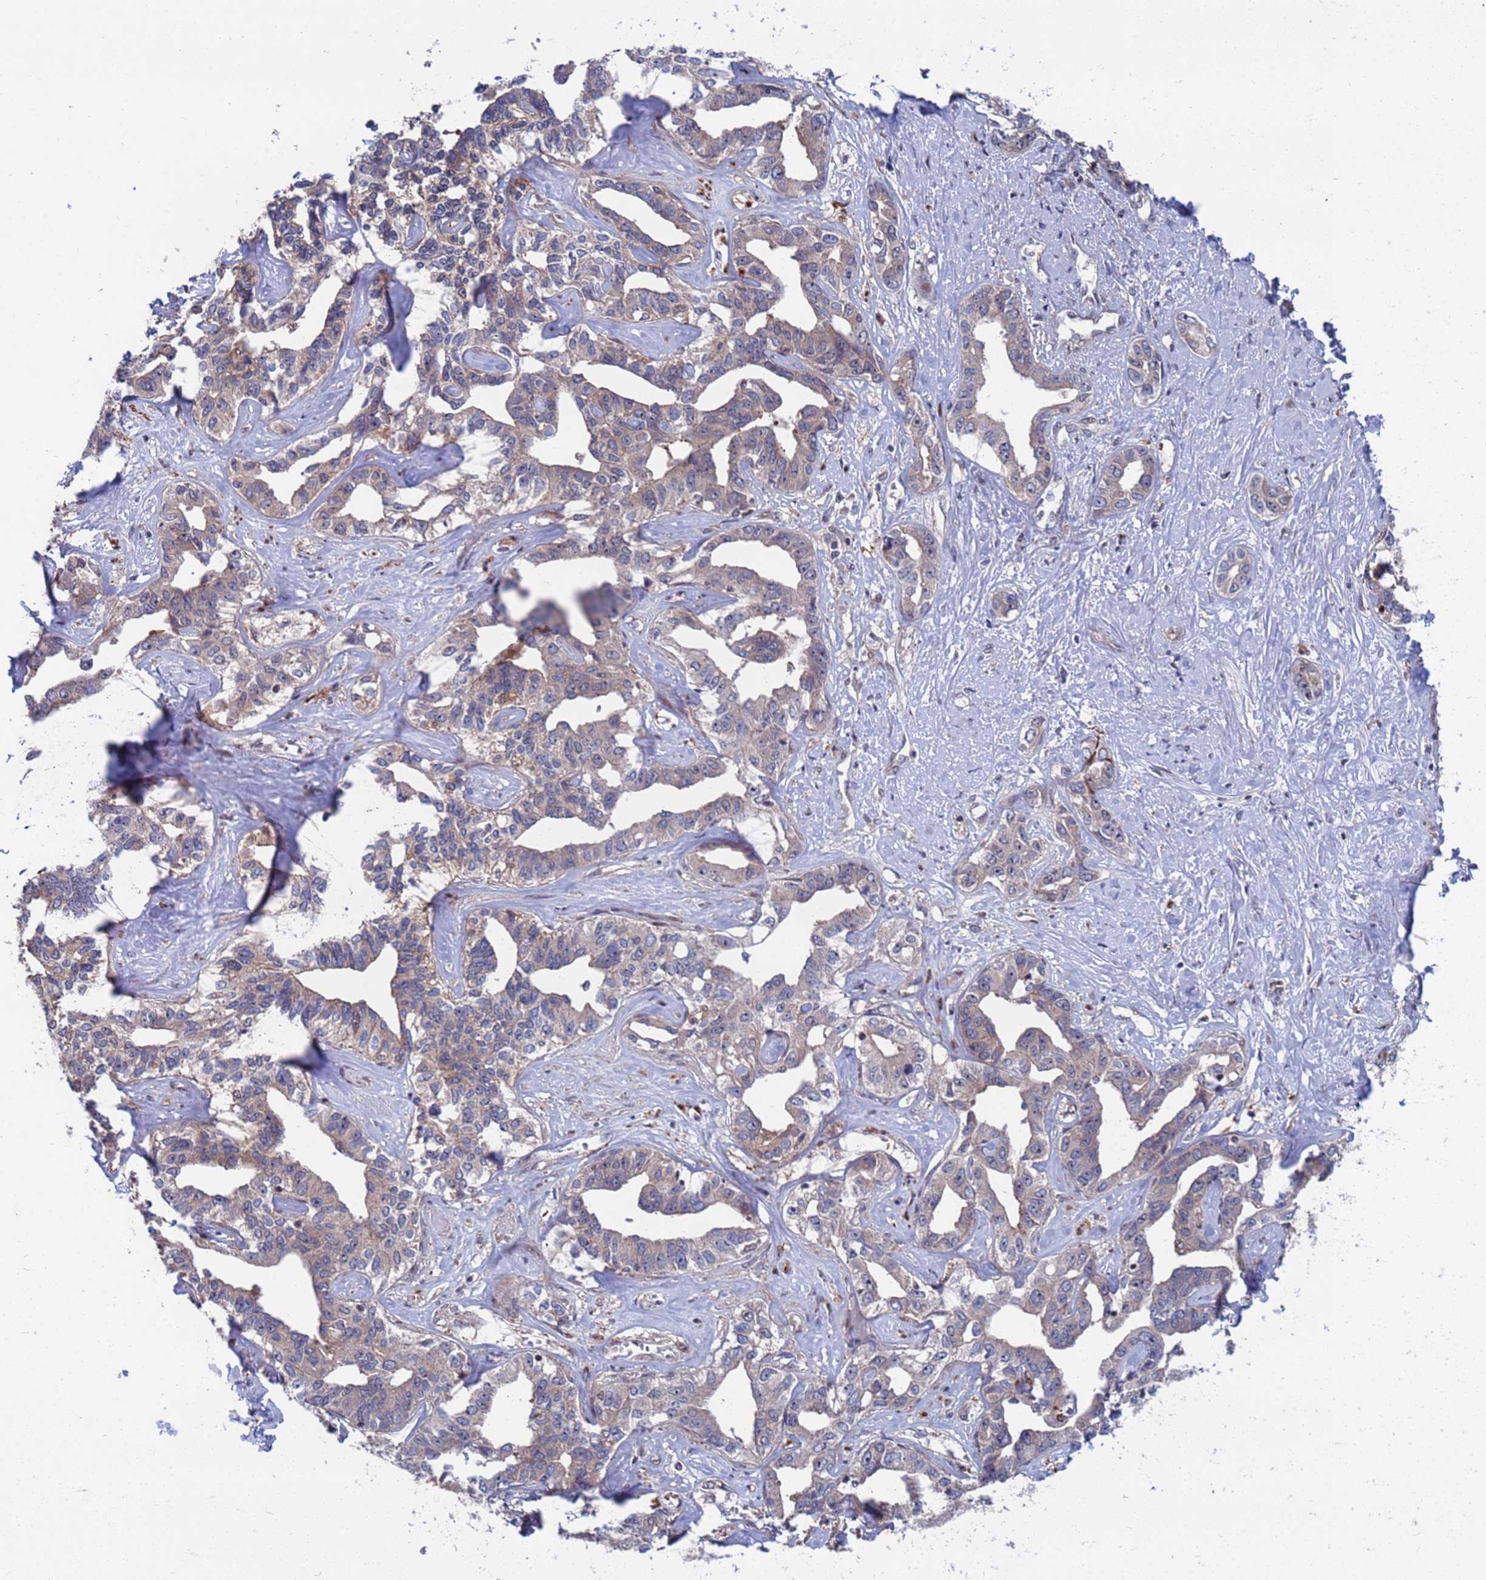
{"staining": {"intensity": "weak", "quantity": "25%-75%", "location": "cytoplasmic/membranous"}, "tissue": "liver cancer", "cell_type": "Tumor cells", "image_type": "cancer", "snomed": [{"axis": "morphology", "description": "Cholangiocarcinoma"}, {"axis": "topography", "description": "Liver"}], "caption": "Weak cytoplasmic/membranous expression for a protein is present in approximately 25%-75% of tumor cells of liver cholangiocarcinoma using immunohistochemistry (IHC).", "gene": "TMBIM6", "patient": {"sex": "male", "age": 59}}